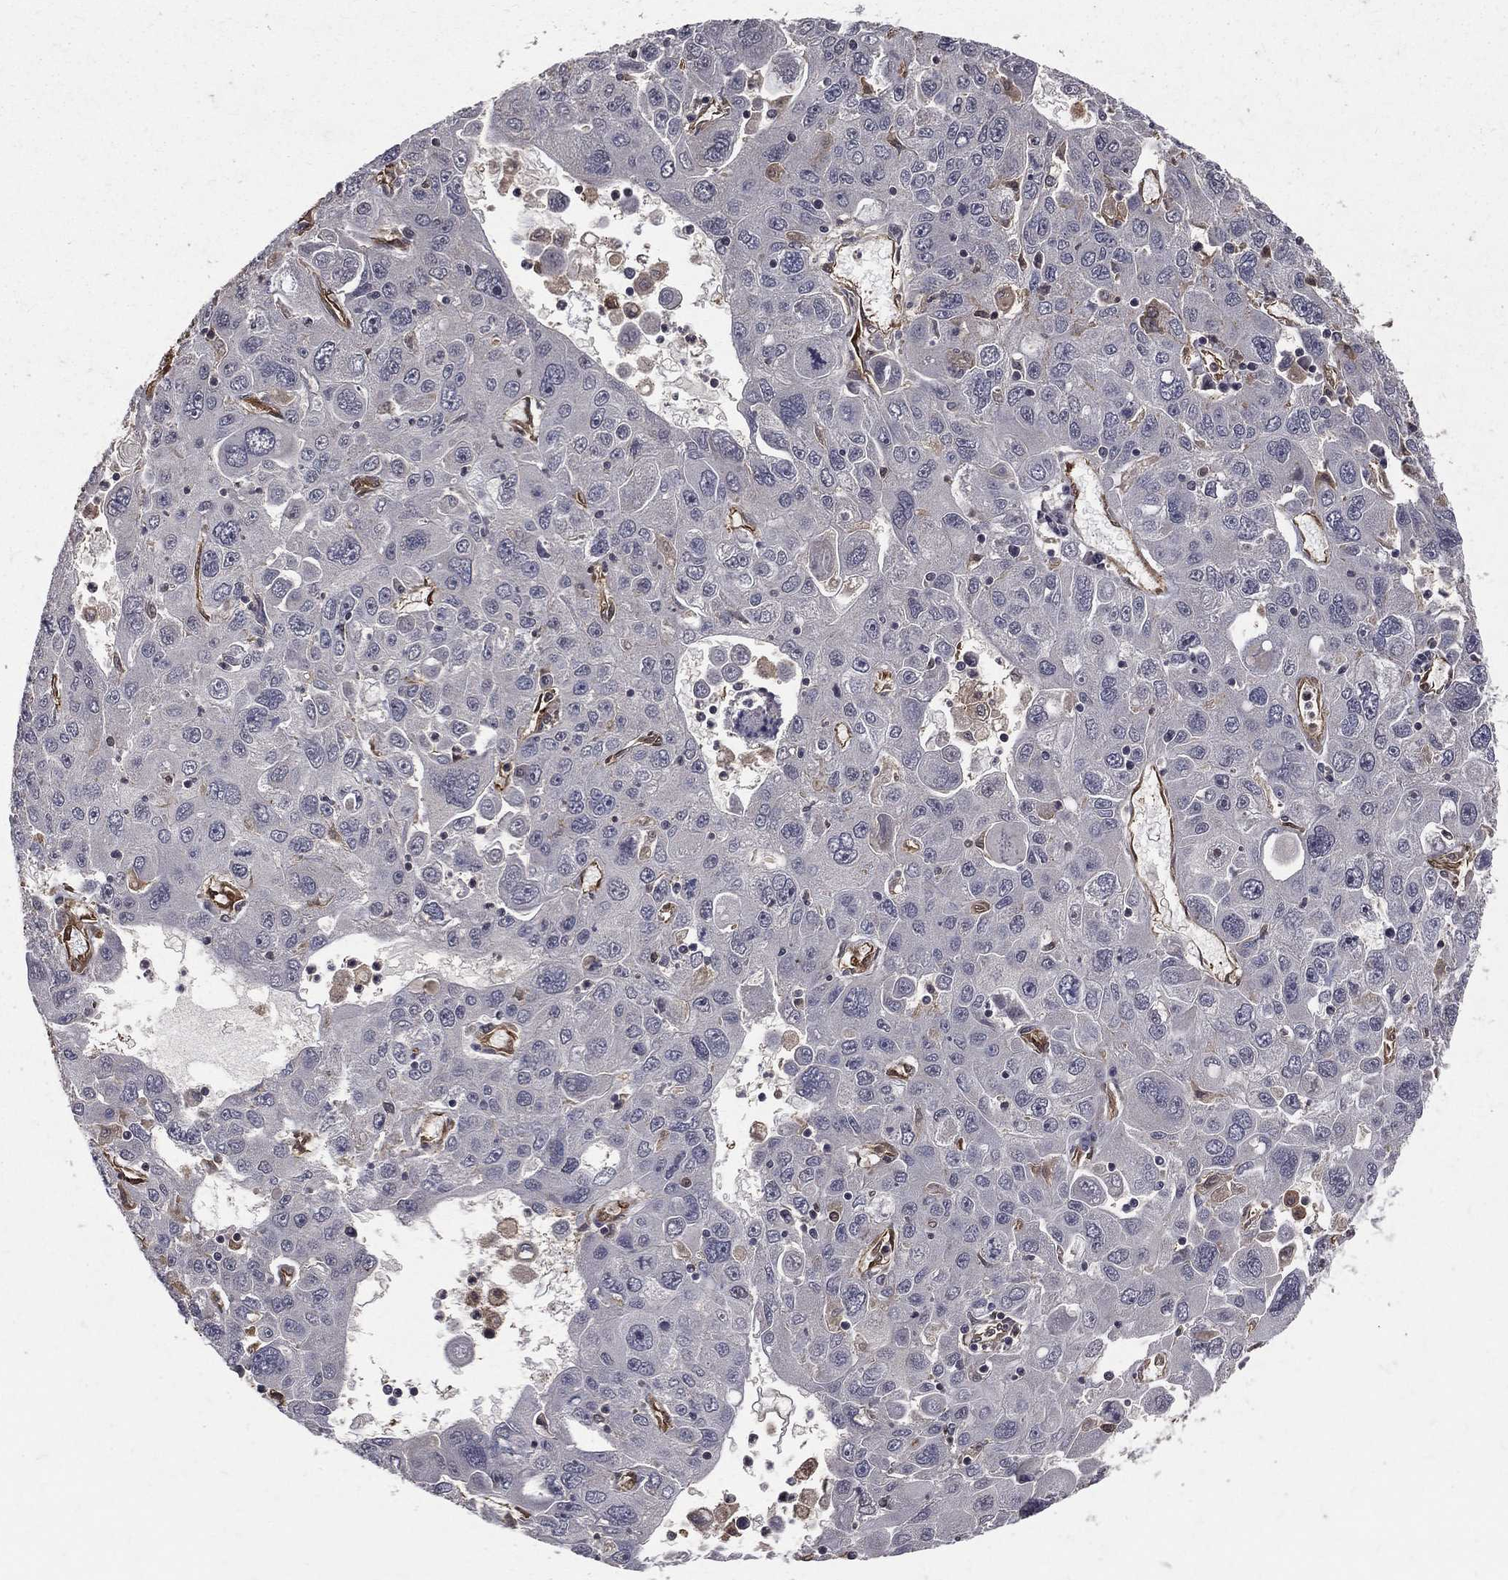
{"staining": {"intensity": "negative", "quantity": "none", "location": "none"}, "tissue": "stomach cancer", "cell_type": "Tumor cells", "image_type": "cancer", "snomed": [{"axis": "morphology", "description": "Adenocarcinoma, NOS"}, {"axis": "topography", "description": "Stomach"}], "caption": "Immunohistochemistry photomicrograph of adenocarcinoma (stomach) stained for a protein (brown), which reveals no positivity in tumor cells.", "gene": "DPYSL2", "patient": {"sex": "male", "age": 56}}